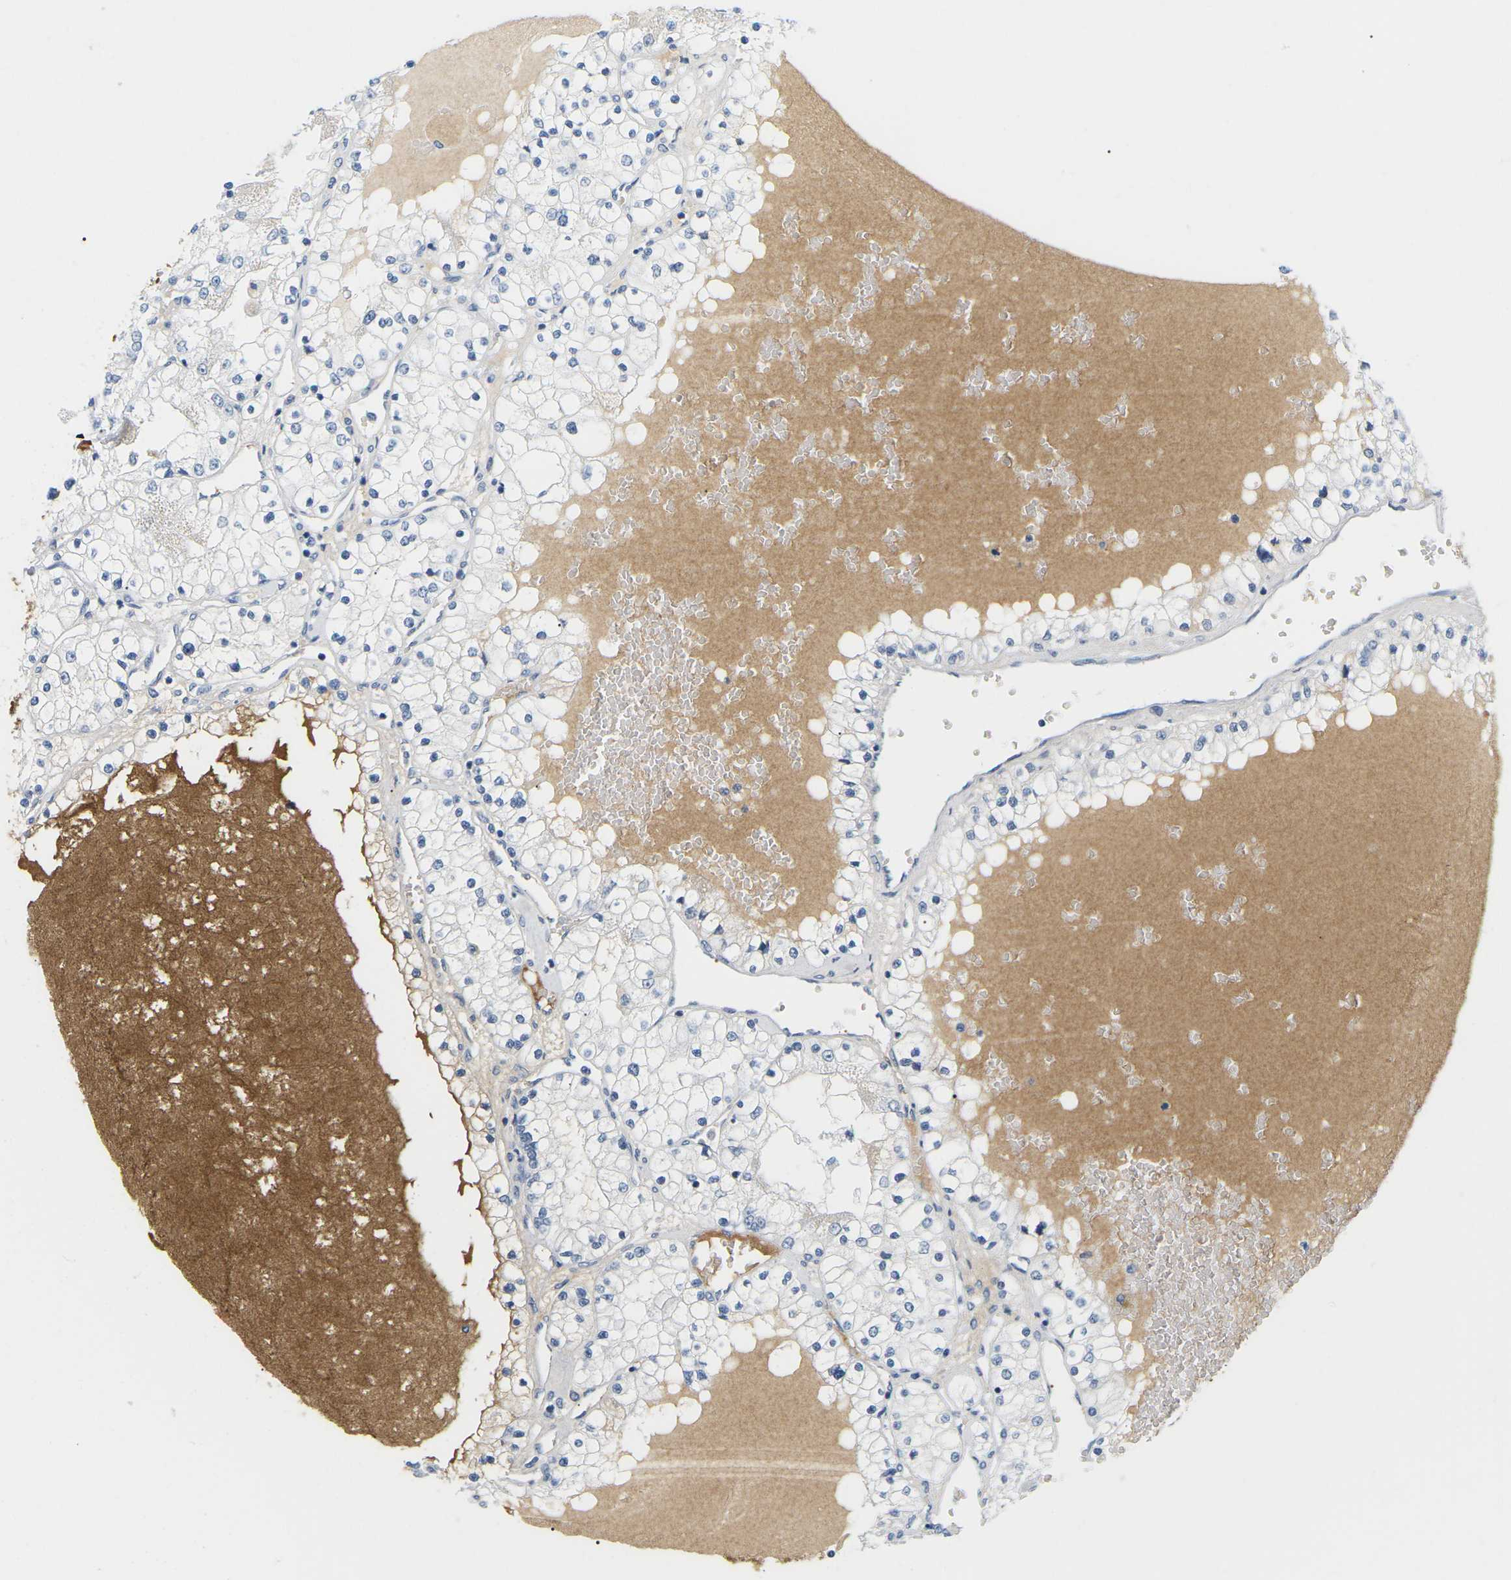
{"staining": {"intensity": "negative", "quantity": "none", "location": "none"}, "tissue": "renal cancer", "cell_type": "Tumor cells", "image_type": "cancer", "snomed": [{"axis": "morphology", "description": "Adenocarcinoma, NOS"}, {"axis": "topography", "description": "Kidney"}], "caption": "A high-resolution photomicrograph shows IHC staining of adenocarcinoma (renal), which demonstrates no significant expression in tumor cells.", "gene": "APOB", "patient": {"sex": "male", "age": 68}}